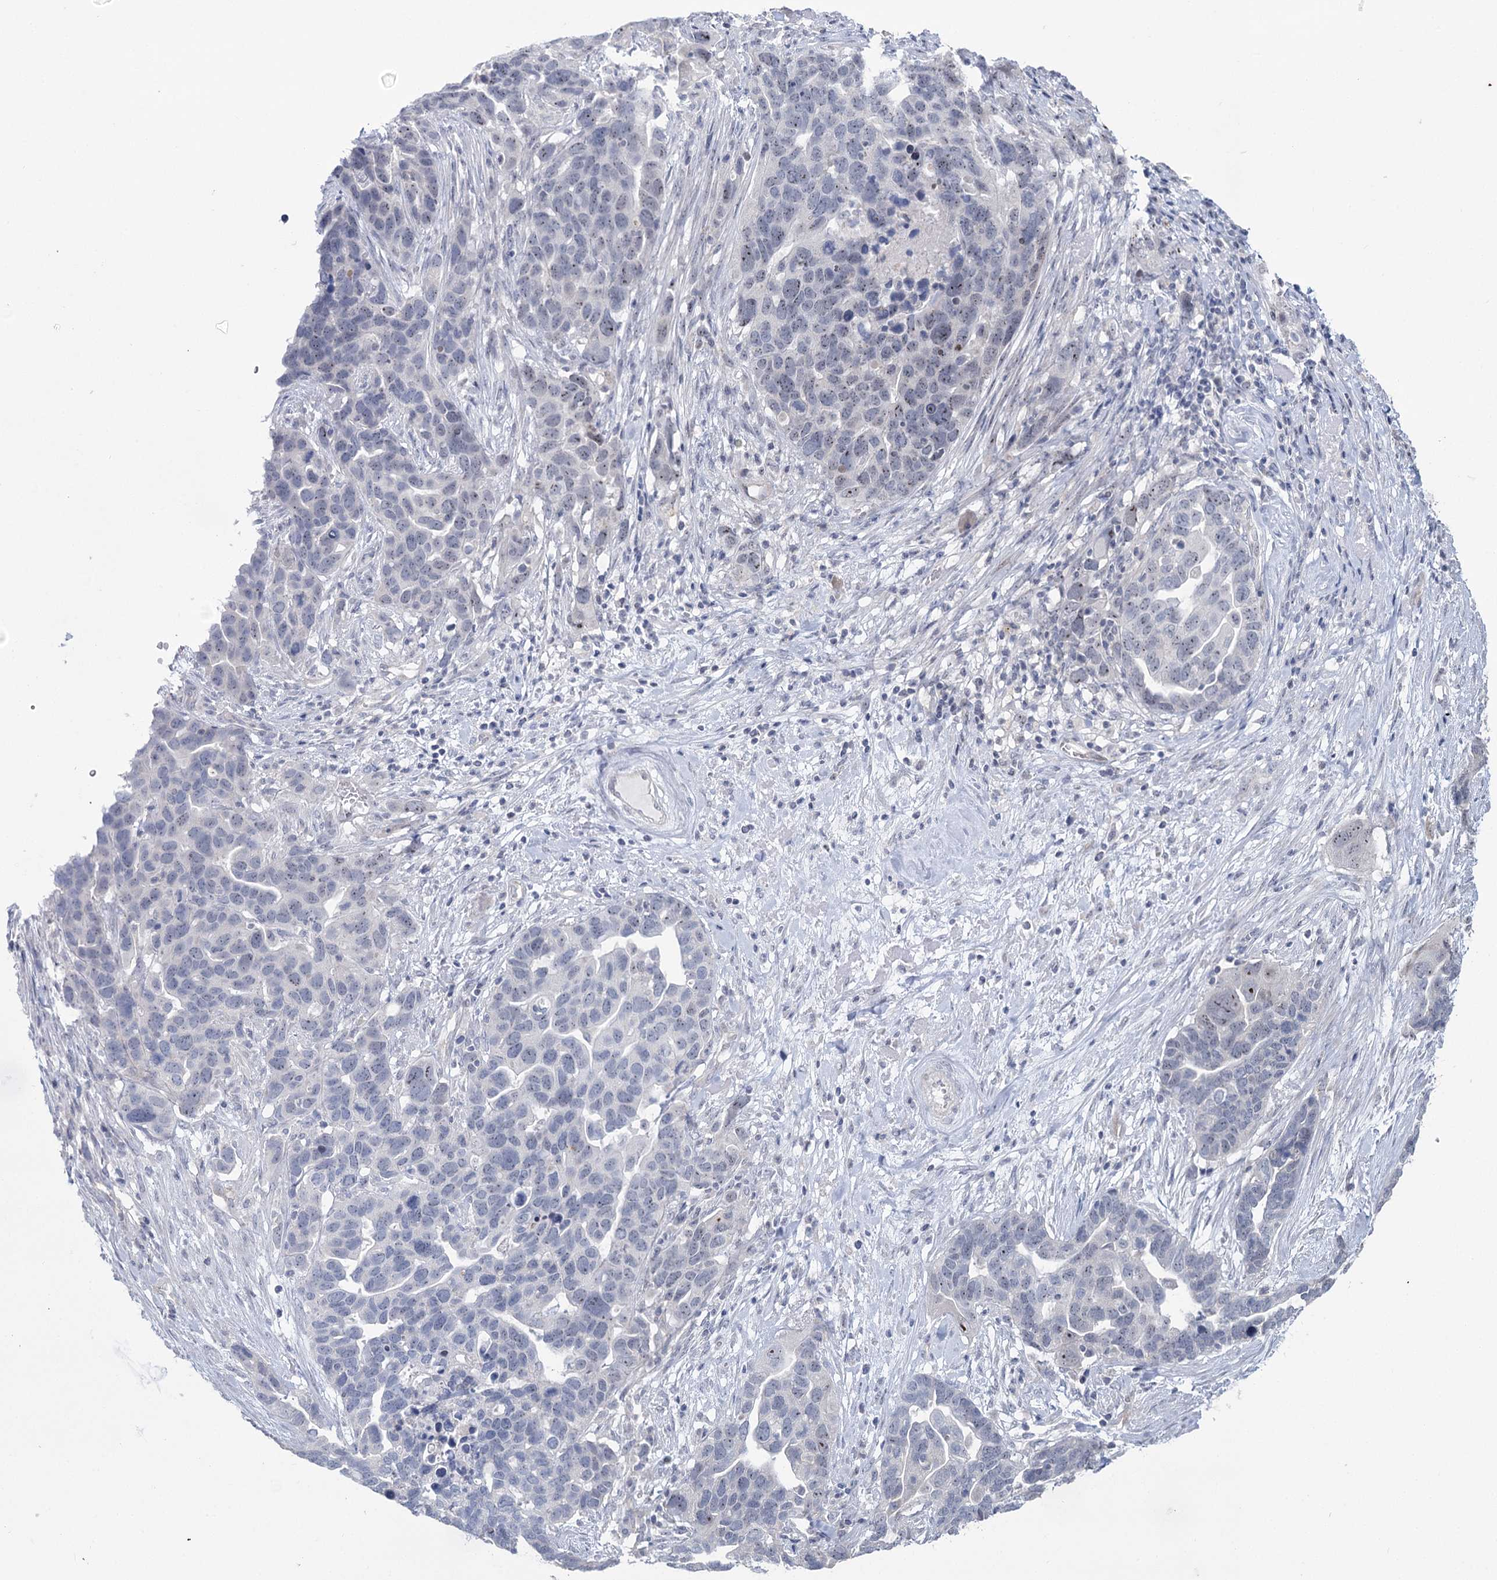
{"staining": {"intensity": "negative", "quantity": "none", "location": "none"}, "tissue": "ovarian cancer", "cell_type": "Tumor cells", "image_type": "cancer", "snomed": [{"axis": "morphology", "description": "Cystadenocarcinoma, serous, NOS"}, {"axis": "topography", "description": "Ovary"}], "caption": "DAB (3,3'-diaminobenzidine) immunohistochemical staining of human ovarian cancer shows no significant positivity in tumor cells.", "gene": "STEEP1", "patient": {"sex": "female", "age": 54}}